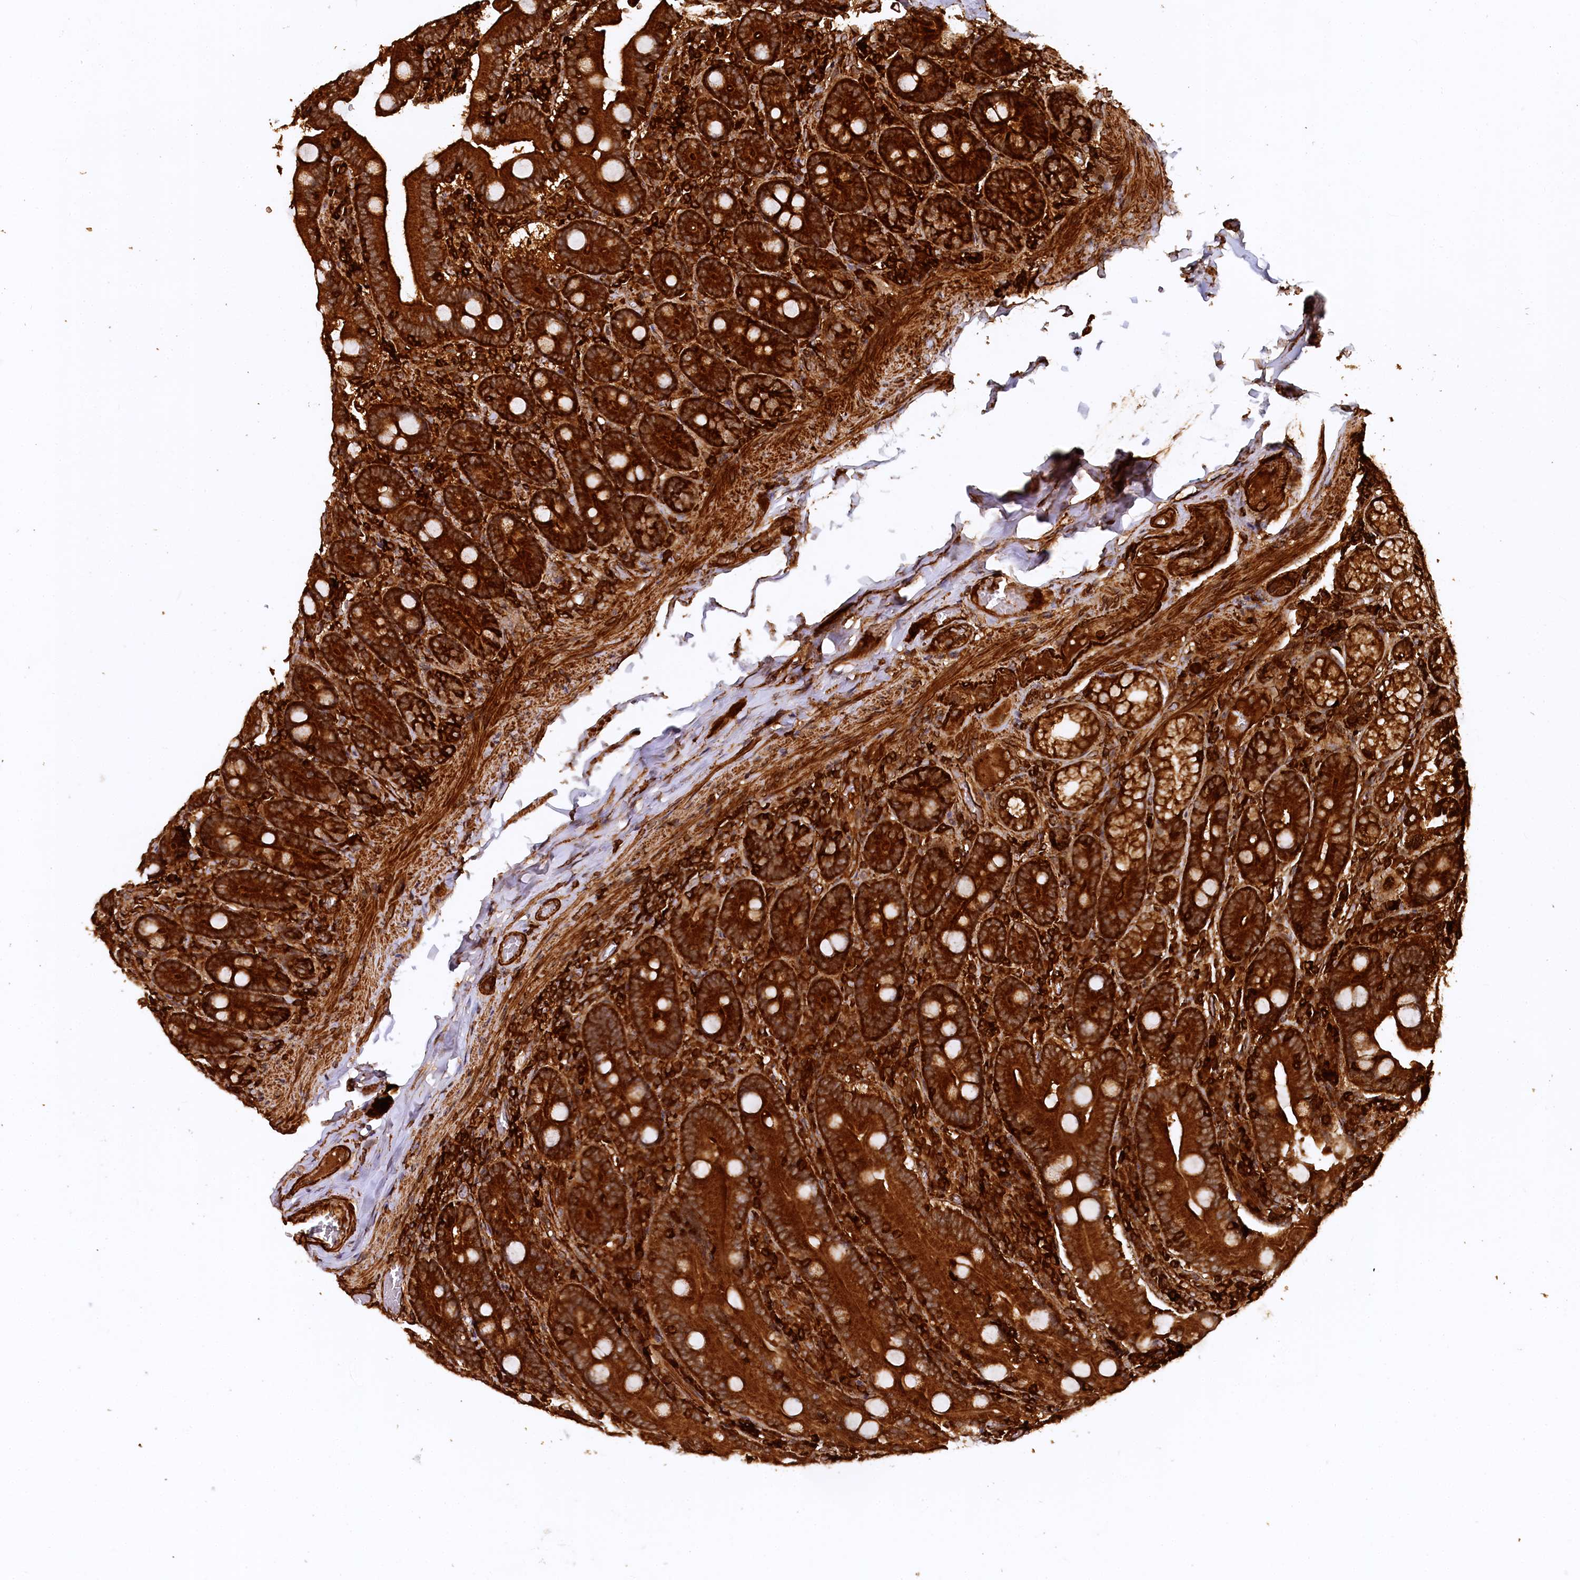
{"staining": {"intensity": "strong", "quantity": ">75%", "location": "cytoplasmic/membranous"}, "tissue": "duodenum", "cell_type": "Glandular cells", "image_type": "normal", "snomed": [{"axis": "morphology", "description": "Normal tissue, NOS"}, {"axis": "topography", "description": "Duodenum"}], "caption": "Immunohistochemical staining of normal human duodenum shows >75% levels of strong cytoplasmic/membranous protein expression in approximately >75% of glandular cells.", "gene": "STUB1", "patient": {"sex": "female", "age": 62}}